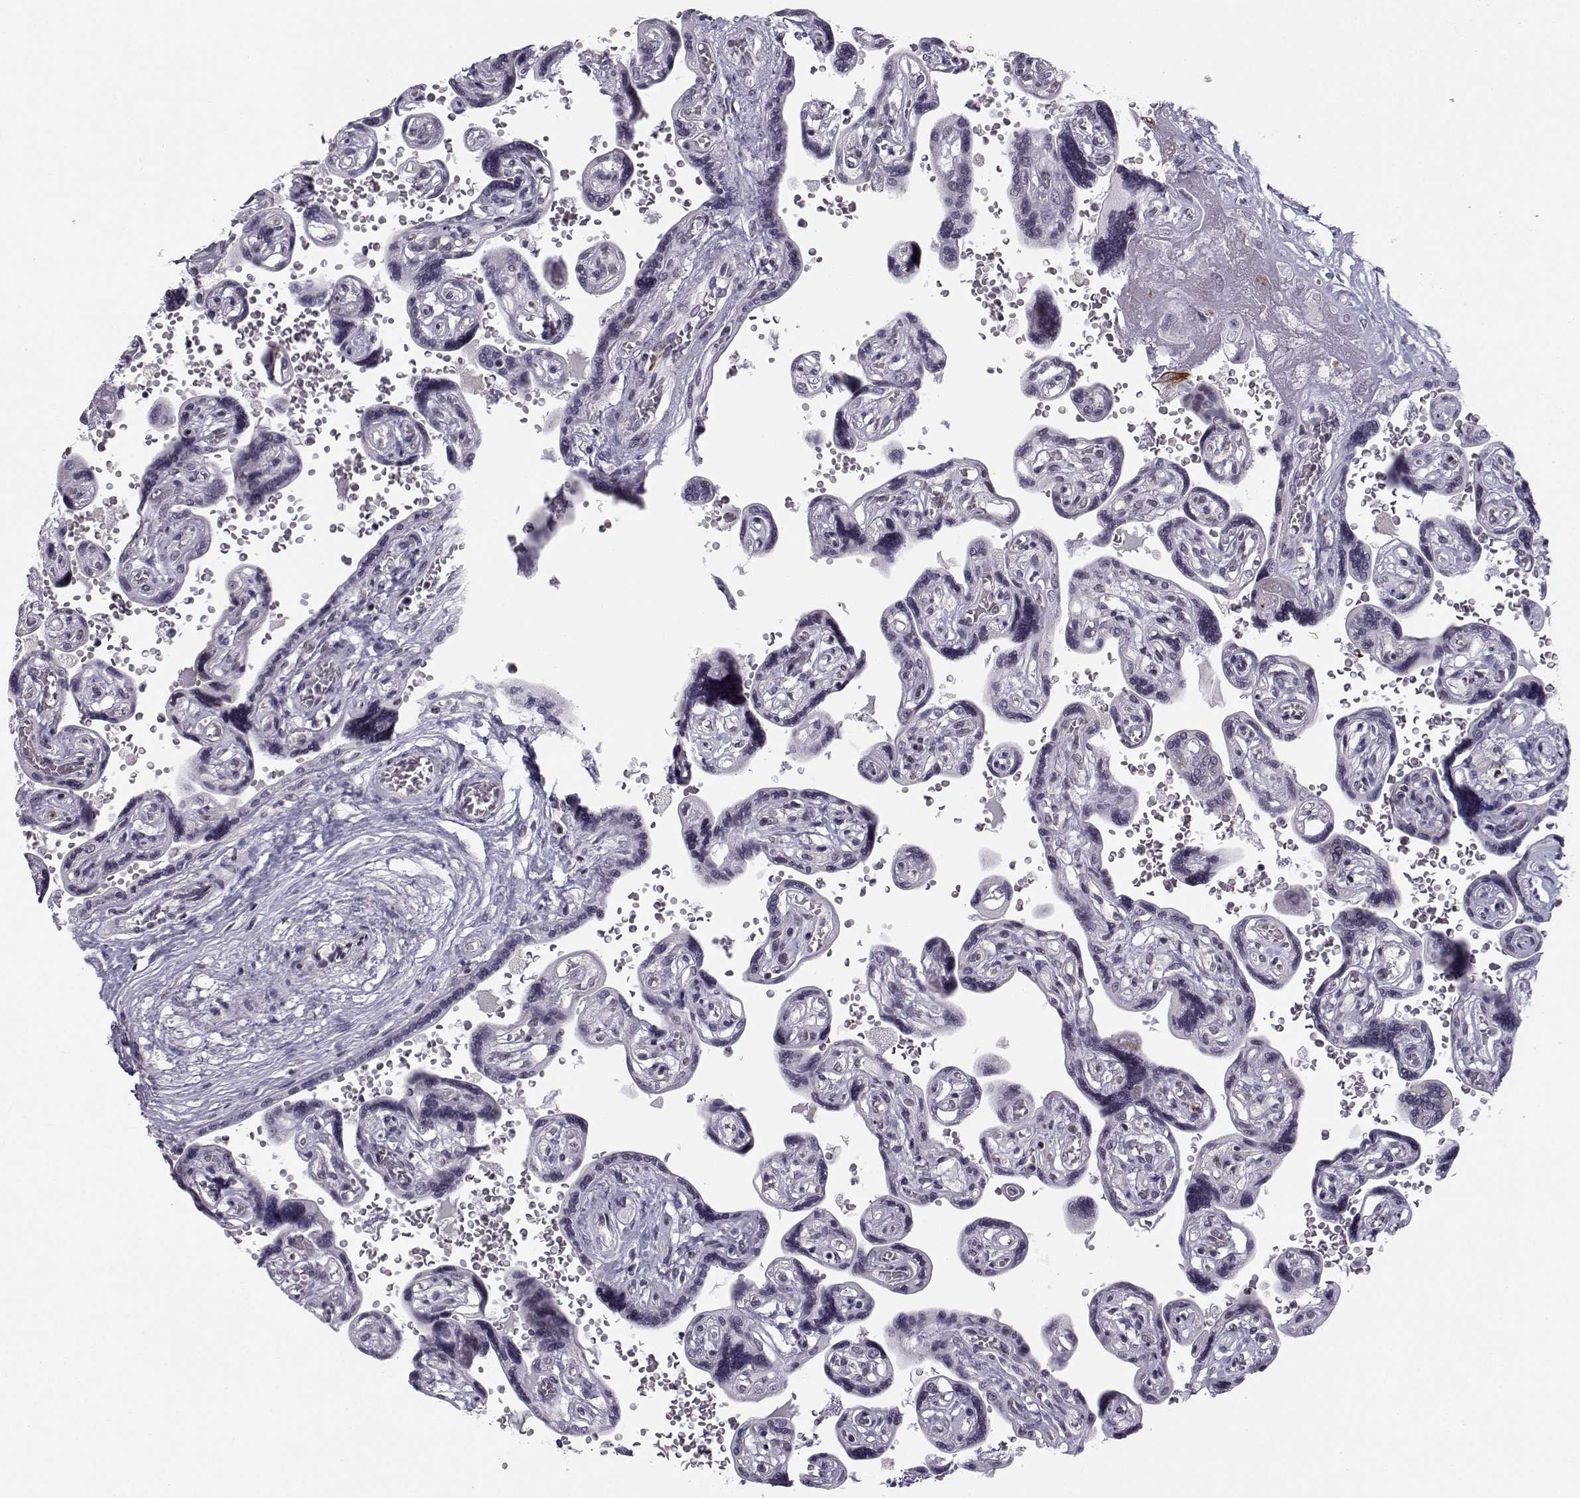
{"staining": {"intensity": "negative", "quantity": "none", "location": "none"}, "tissue": "placenta", "cell_type": "Decidual cells", "image_type": "normal", "snomed": [{"axis": "morphology", "description": "Normal tissue, NOS"}, {"axis": "topography", "description": "Placenta"}], "caption": "Human placenta stained for a protein using IHC reveals no staining in decidual cells.", "gene": "MARCHF4", "patient": {"sex": "female", "age": 32}}